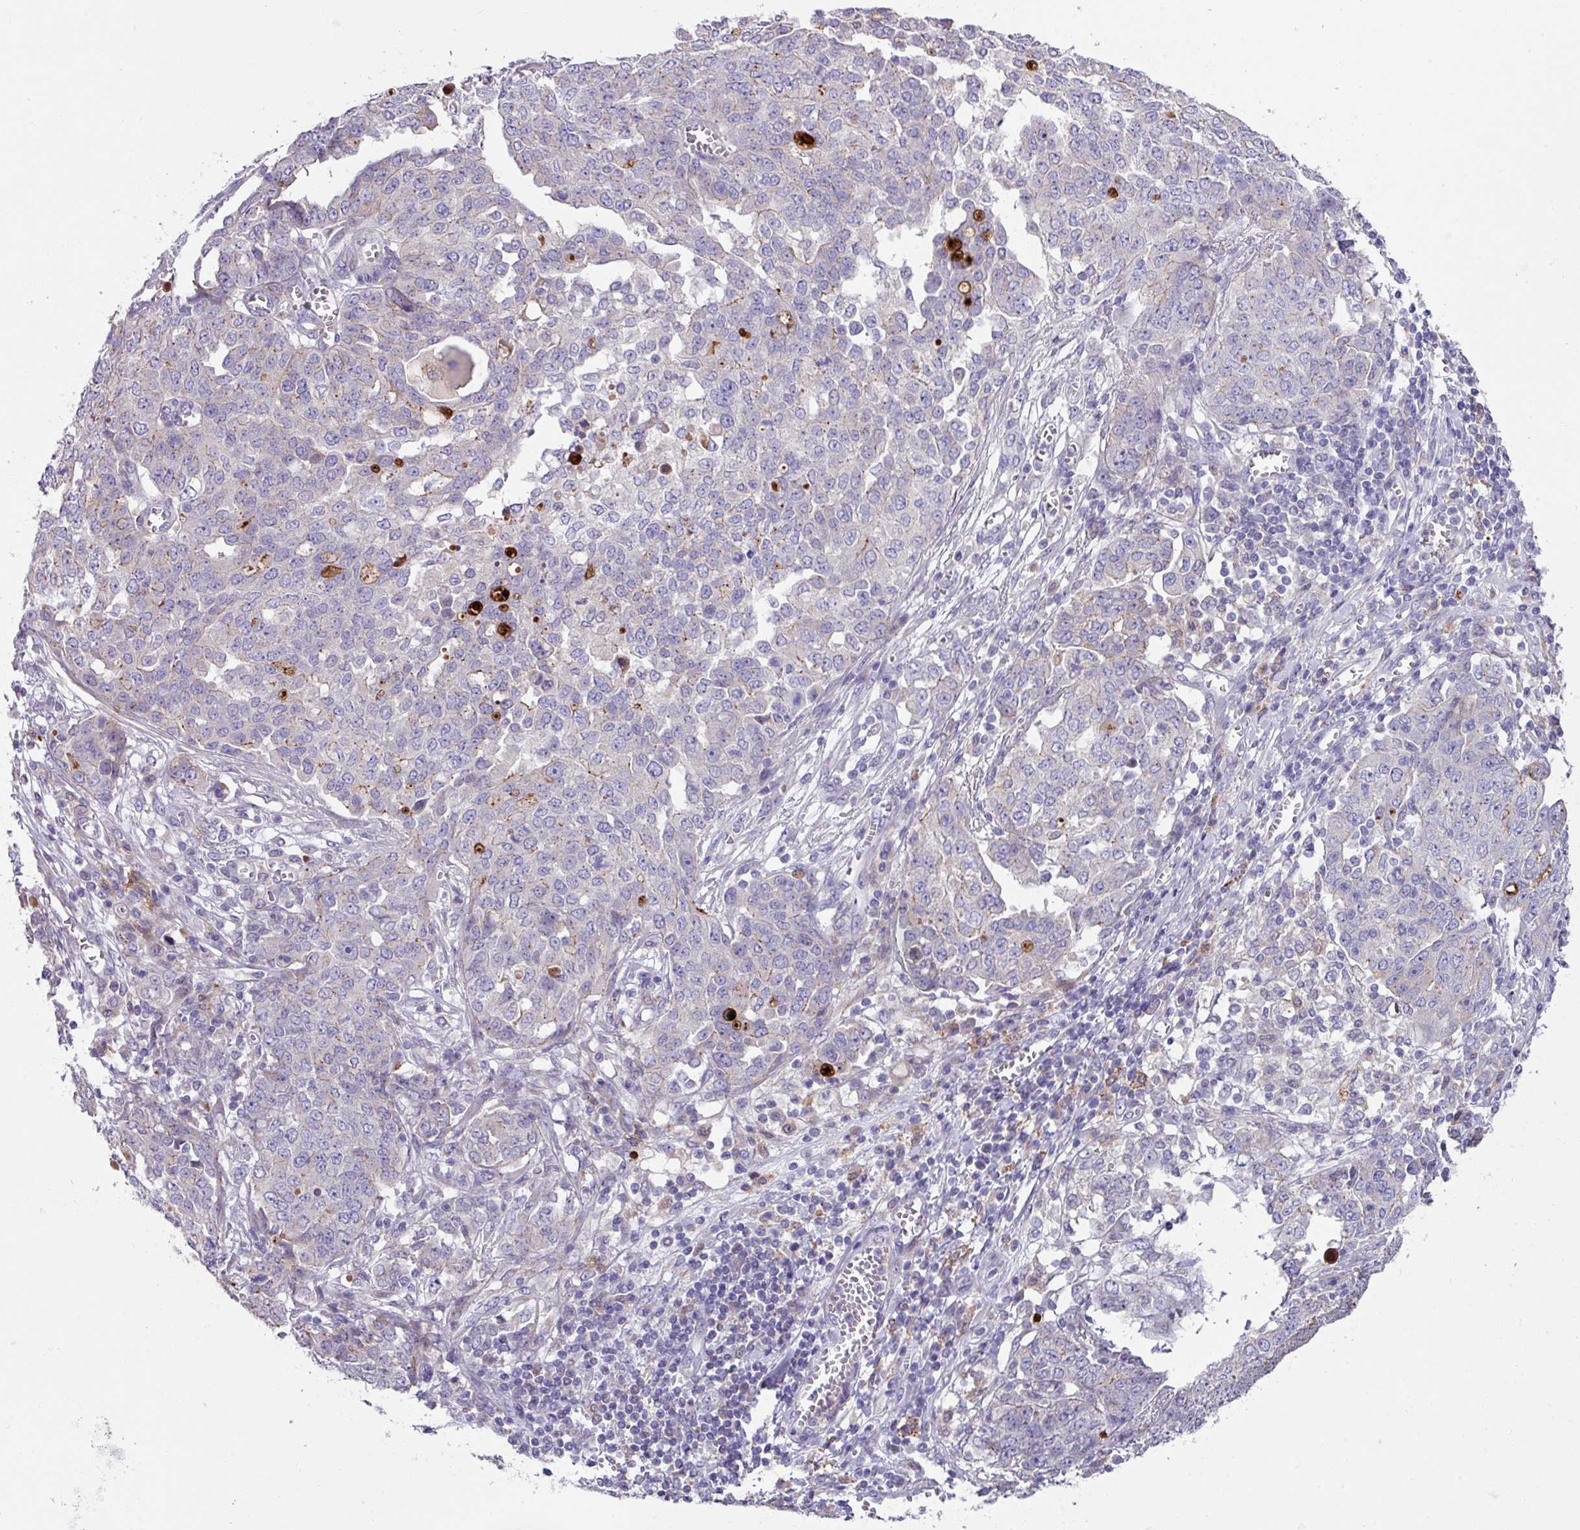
{"staining": {"intensity": "negative", "quantity": "none", "location": "none"}, "tissue": "ovarian cancer", "cell_type": "Tumor cells", "image_type": "cancer", "snomed": [{"axis": "morphology", "description": "Cystadenocarcinoma, serous, NOS"}, {"axis": "topography", "description": "Soft tissue"}, {"axis": "topography", "description": "Ovary"}], "caption": "Serous cystadenocarcinoma (ovarian) was stained to show a protein in brown. There is no significant staining in tumor cells.", "gene": "IQCJ", "patient": {"sex": "female", "age": 57}}